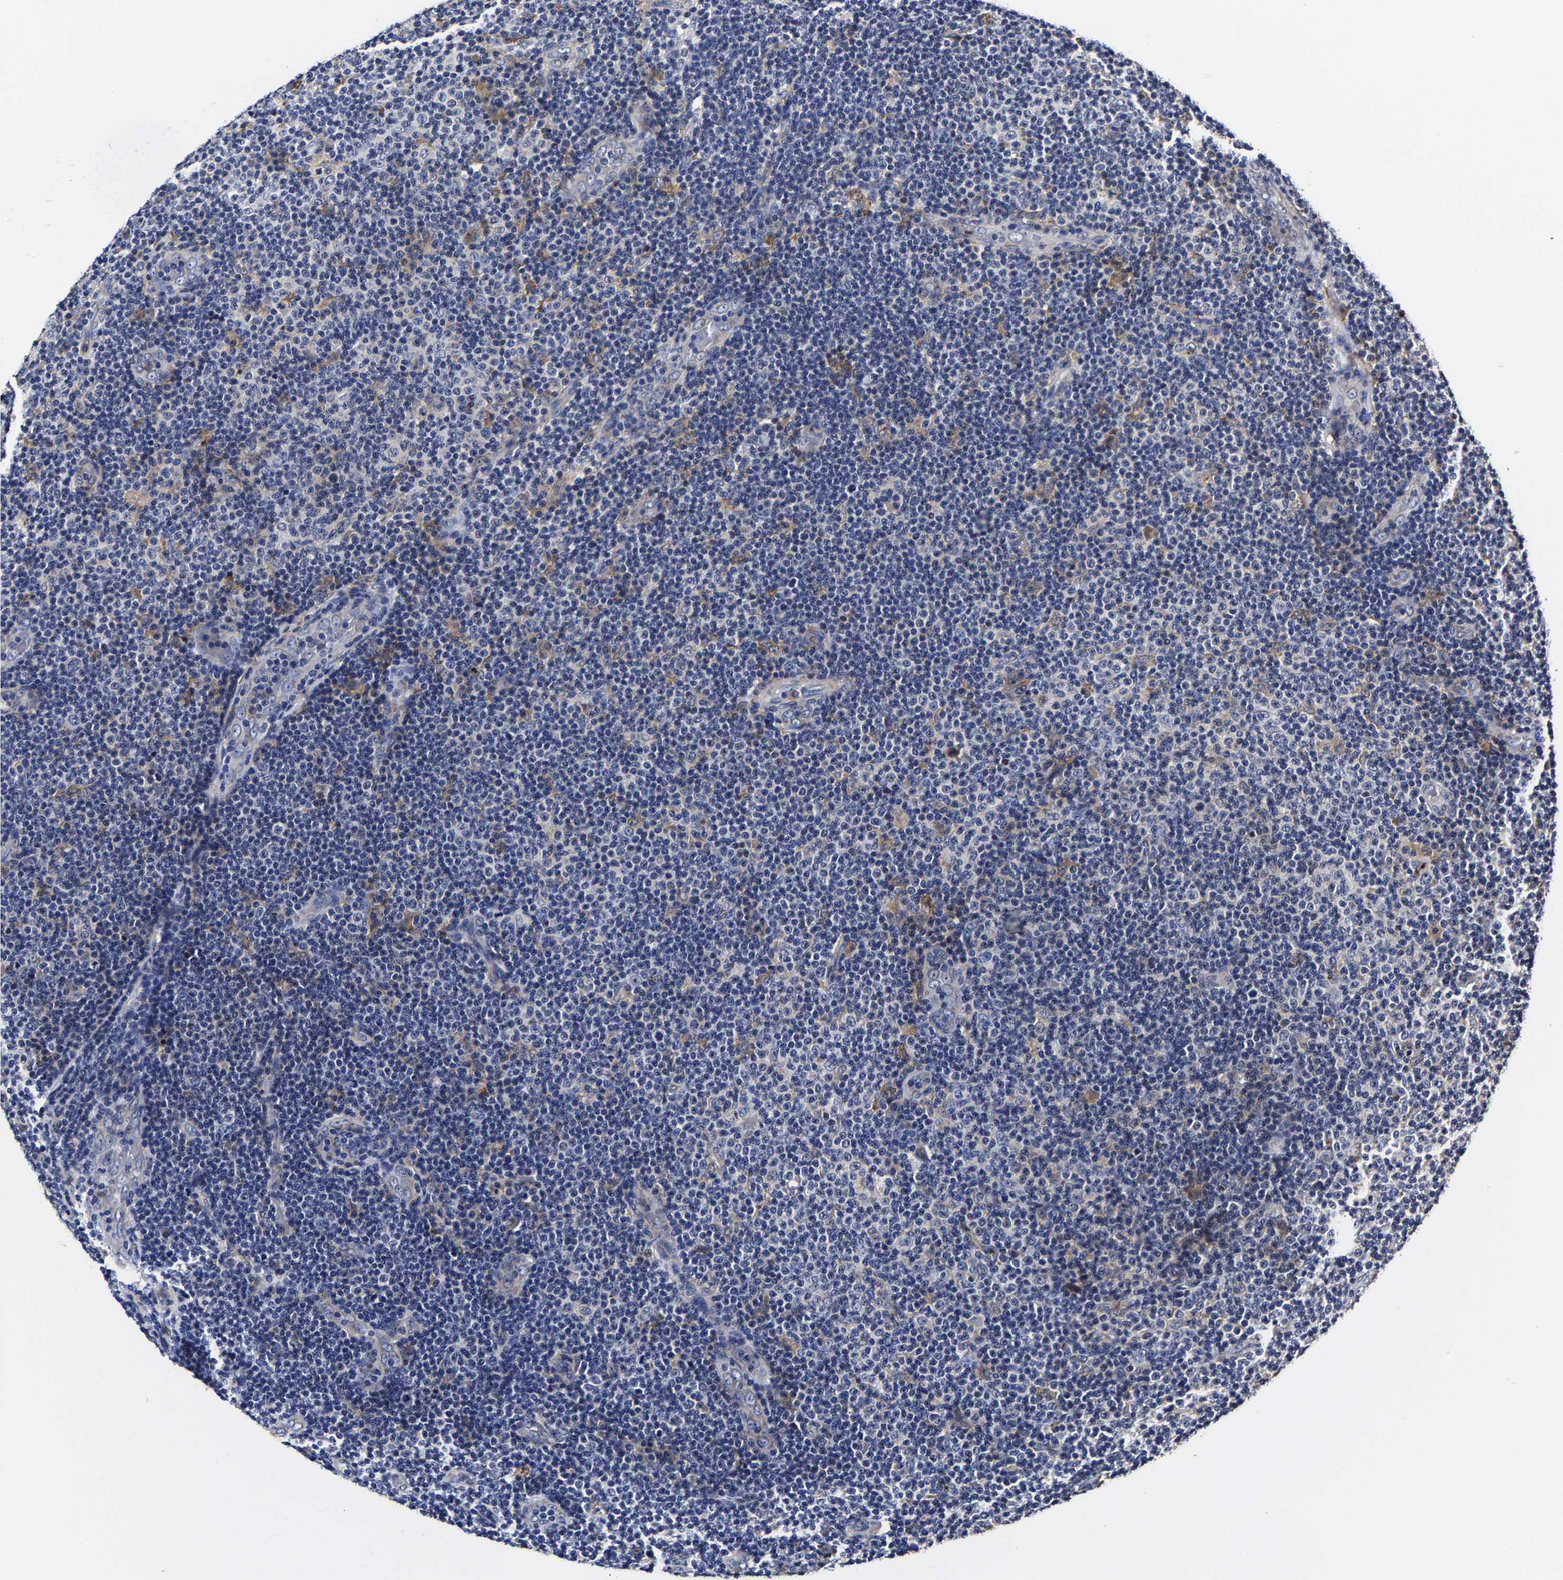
{"staining": {"intensity": "negative", "quantity": "none", "location": "none"}, "tissue": "lymphoma", "cell_type": "Tumor cells", "image_type": "cancer", "snomed": [{"axis": "morphology", "description": "Malignant lymphoma, non-Hodgkin's type, Low grade"}, {"axis": "topography", "description": "Lymph node"}], "caption": "A histopathology image of human low-grade malignant lymphoma, non-Hodgkin's type is negative for staining in tumor cells. The staining is performed using DAB brown chromogen with nuclei counter-stained in using hematoxylin.", "gene": "AASS", "patient": {"sex": "male", "age": 83}}